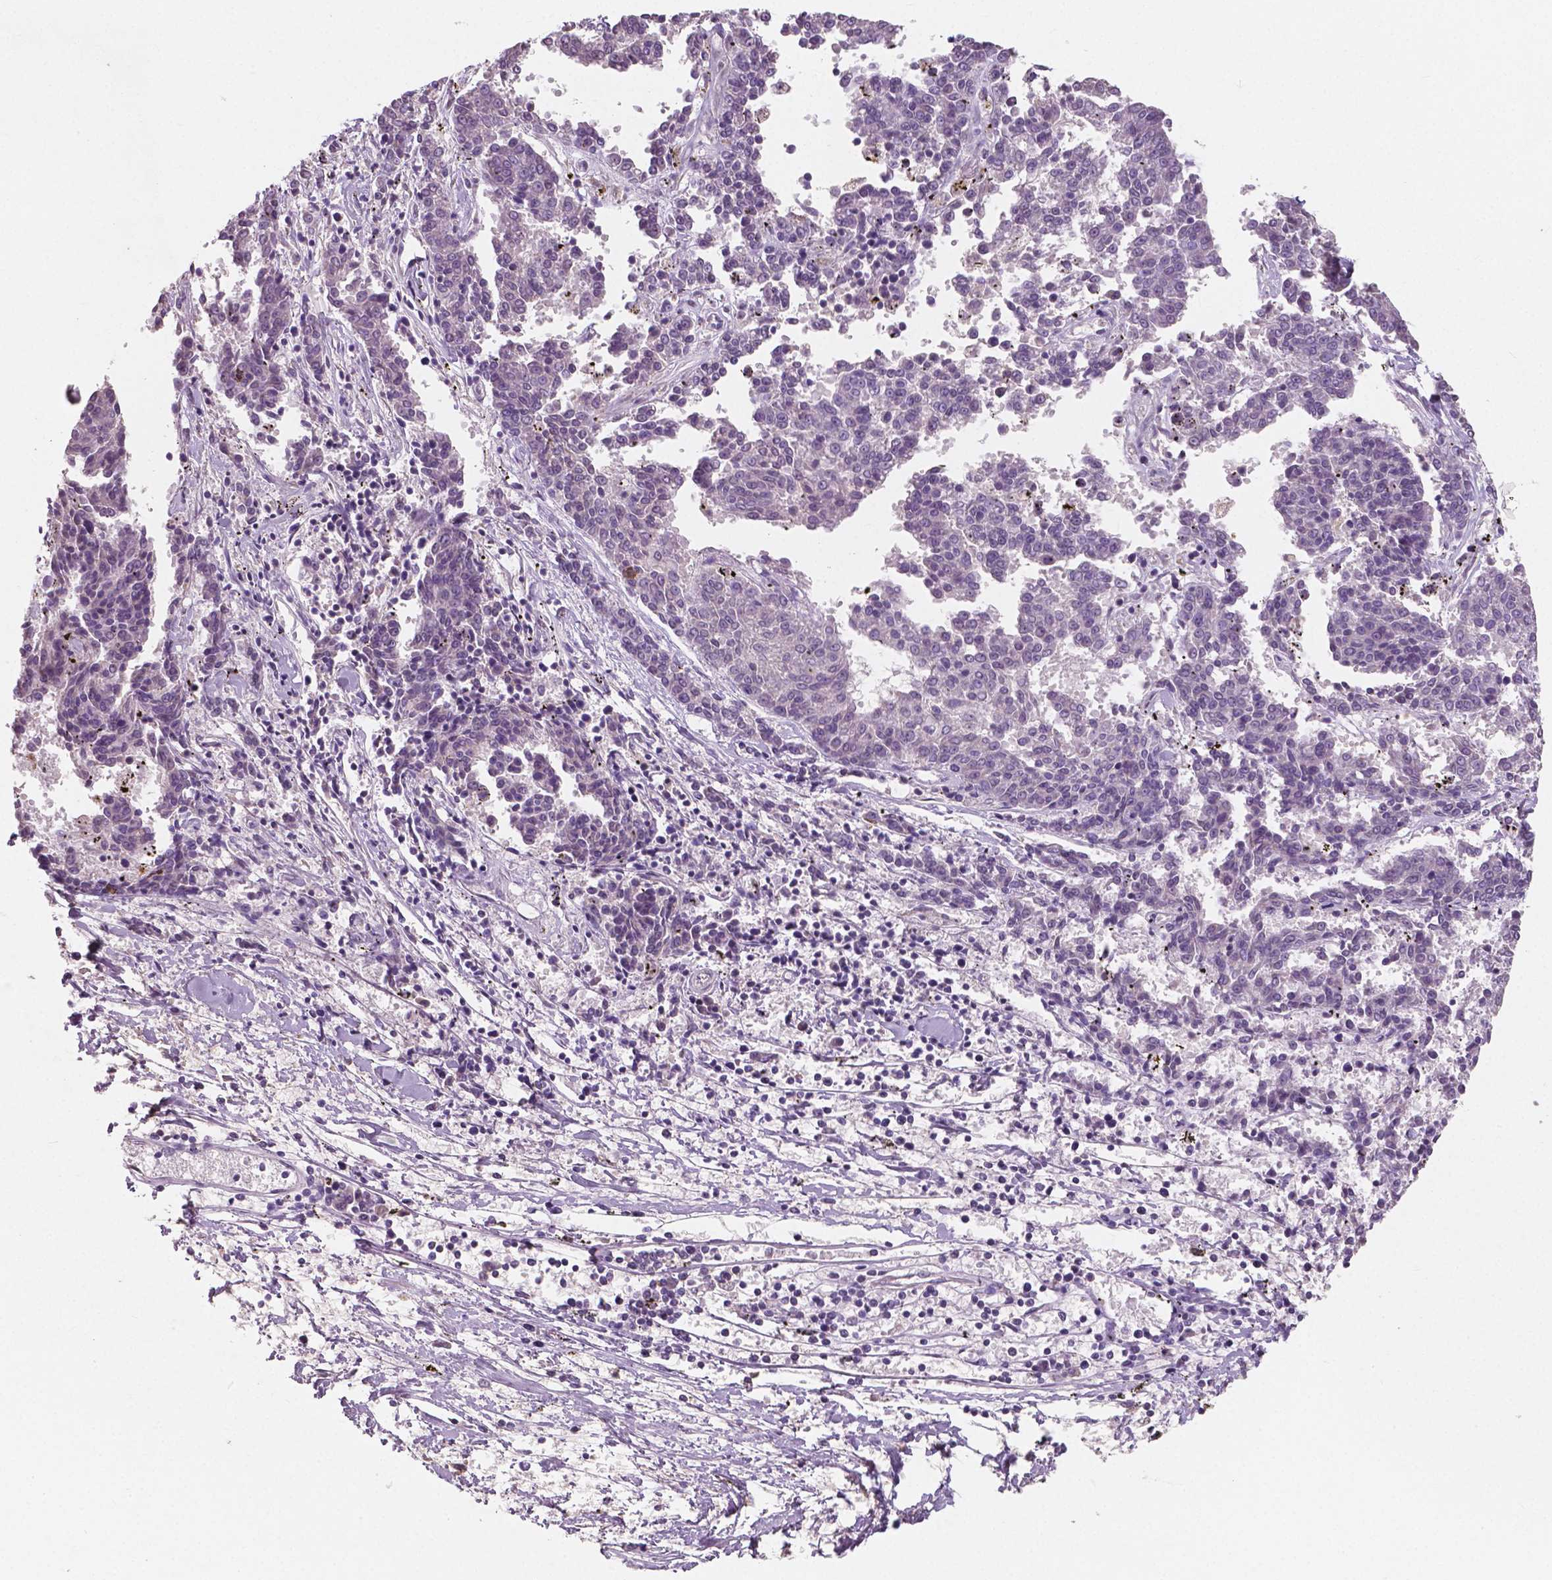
{"staining": {"intensity": "negative", "quantity": "none", "location": "none"}, "tissue": "melanoma", "cell_type": "Tumor cells", "image_type": "cancer", "snomed": [{"axis": "morphology", "description": "Malignant melanoma, NOS"}, {"axis": "topography", "description": "Skin"}], "caption": "A micrograph of human melanoma is negative for staining in tumor cells.", "gene": "LSM14B", "patient": {"sex": "female", "age": 72}}